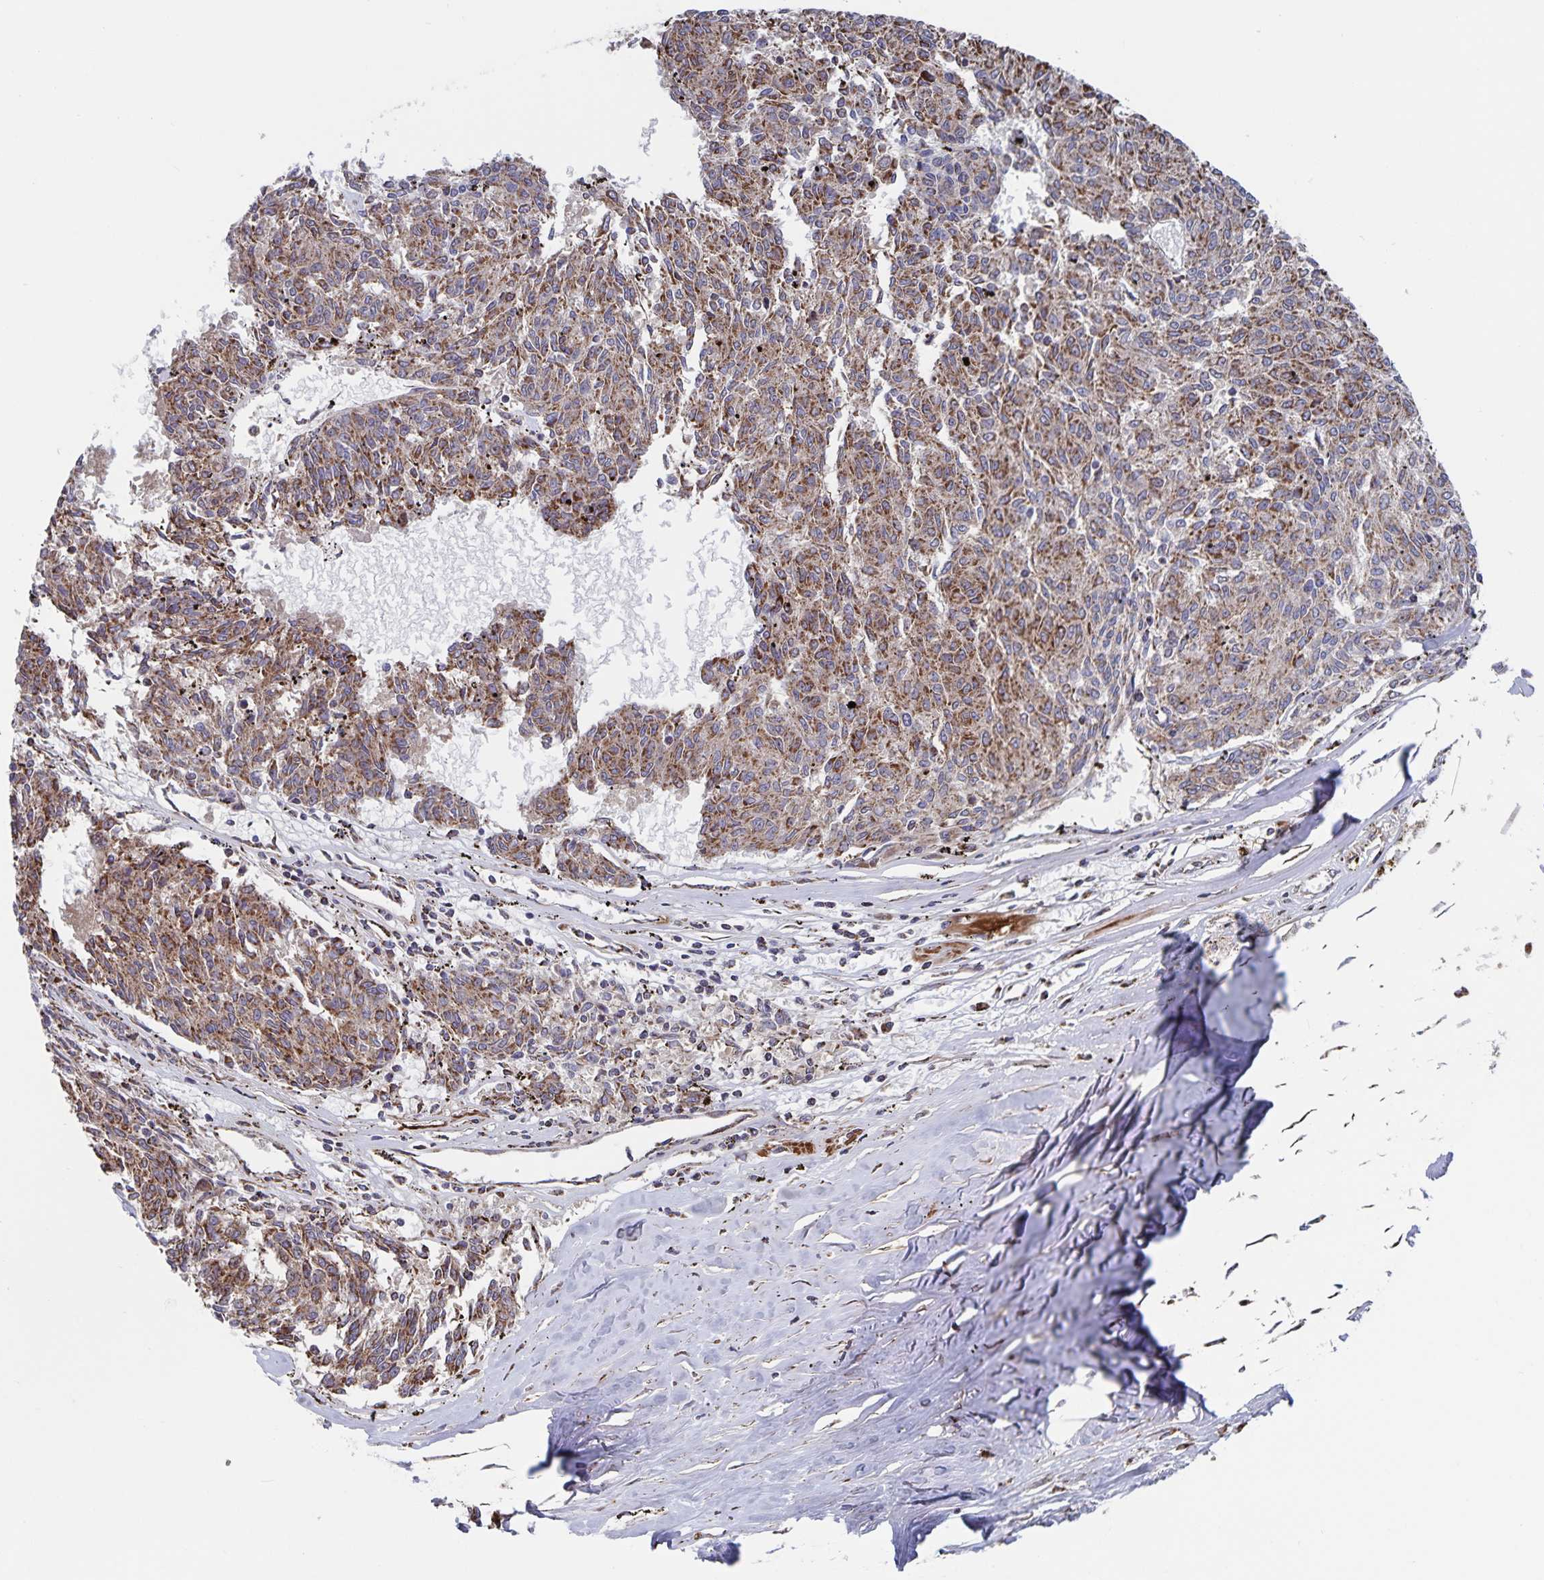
{"staining": {"intensity": "moderate", "quantity": ">75%", "location": "cytoplasmic/membranous"}, "tissue": "melanoma", "cell_type": "Tumor cells", "image_type": "cancer", "snomed": [{"axis": "morphology", "description": "Malignant melanoma, NOS"}, {"axis": "topography", "description": "Skin"}], "caption": "Protein positivity by immunohistochemistry demonstrates moderate cytoplasmic/membranous expression in approximately >75% of tumor cells in melanoma.", "gene": "ACACA", "patient": {"sex": "female", "age": 72}}